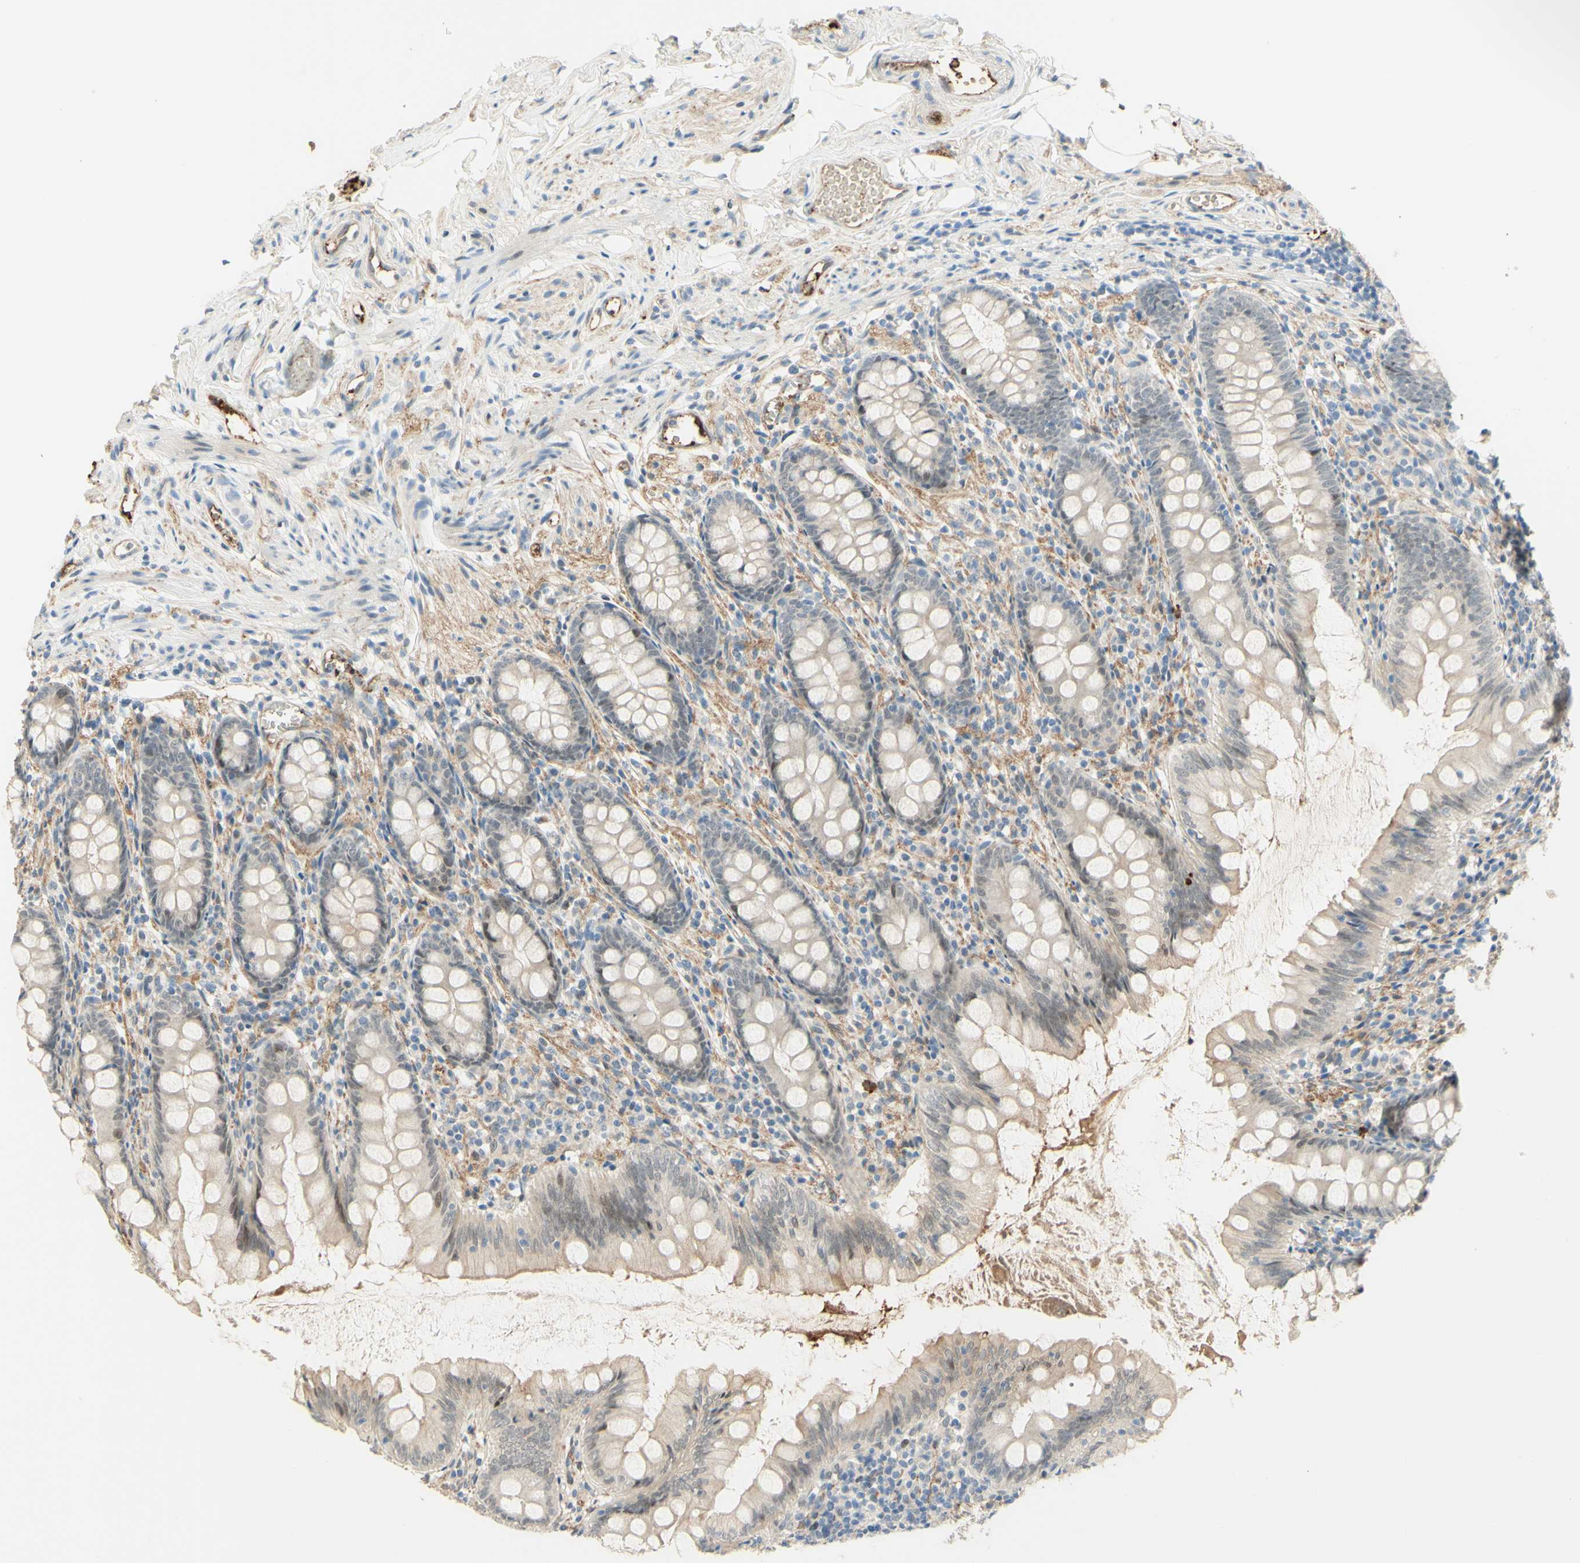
{"staining": {"intensity": "weak", "quantity": "25%-75%", "location": "cytoplasmic/membranous,nuclear"}, "tissue": "appendix", "cell_type": "Glandular cells", "image_type": "normal", "snomed": [{"axis": "morphology", "description": "Normal tissue, NOS"}, {"axis": "topography", "description": "Appendix"}], "caption": "DAB (3,3'-diaminobenzidine) immunohistochemical staining of normal appendix shows weak cytoplasmic/membranous,nuclear protein staining in approximately 25%-75% of glandular cells.", "gene": "ANGPT2", "patient": {"sex": "female", "age": 77}}